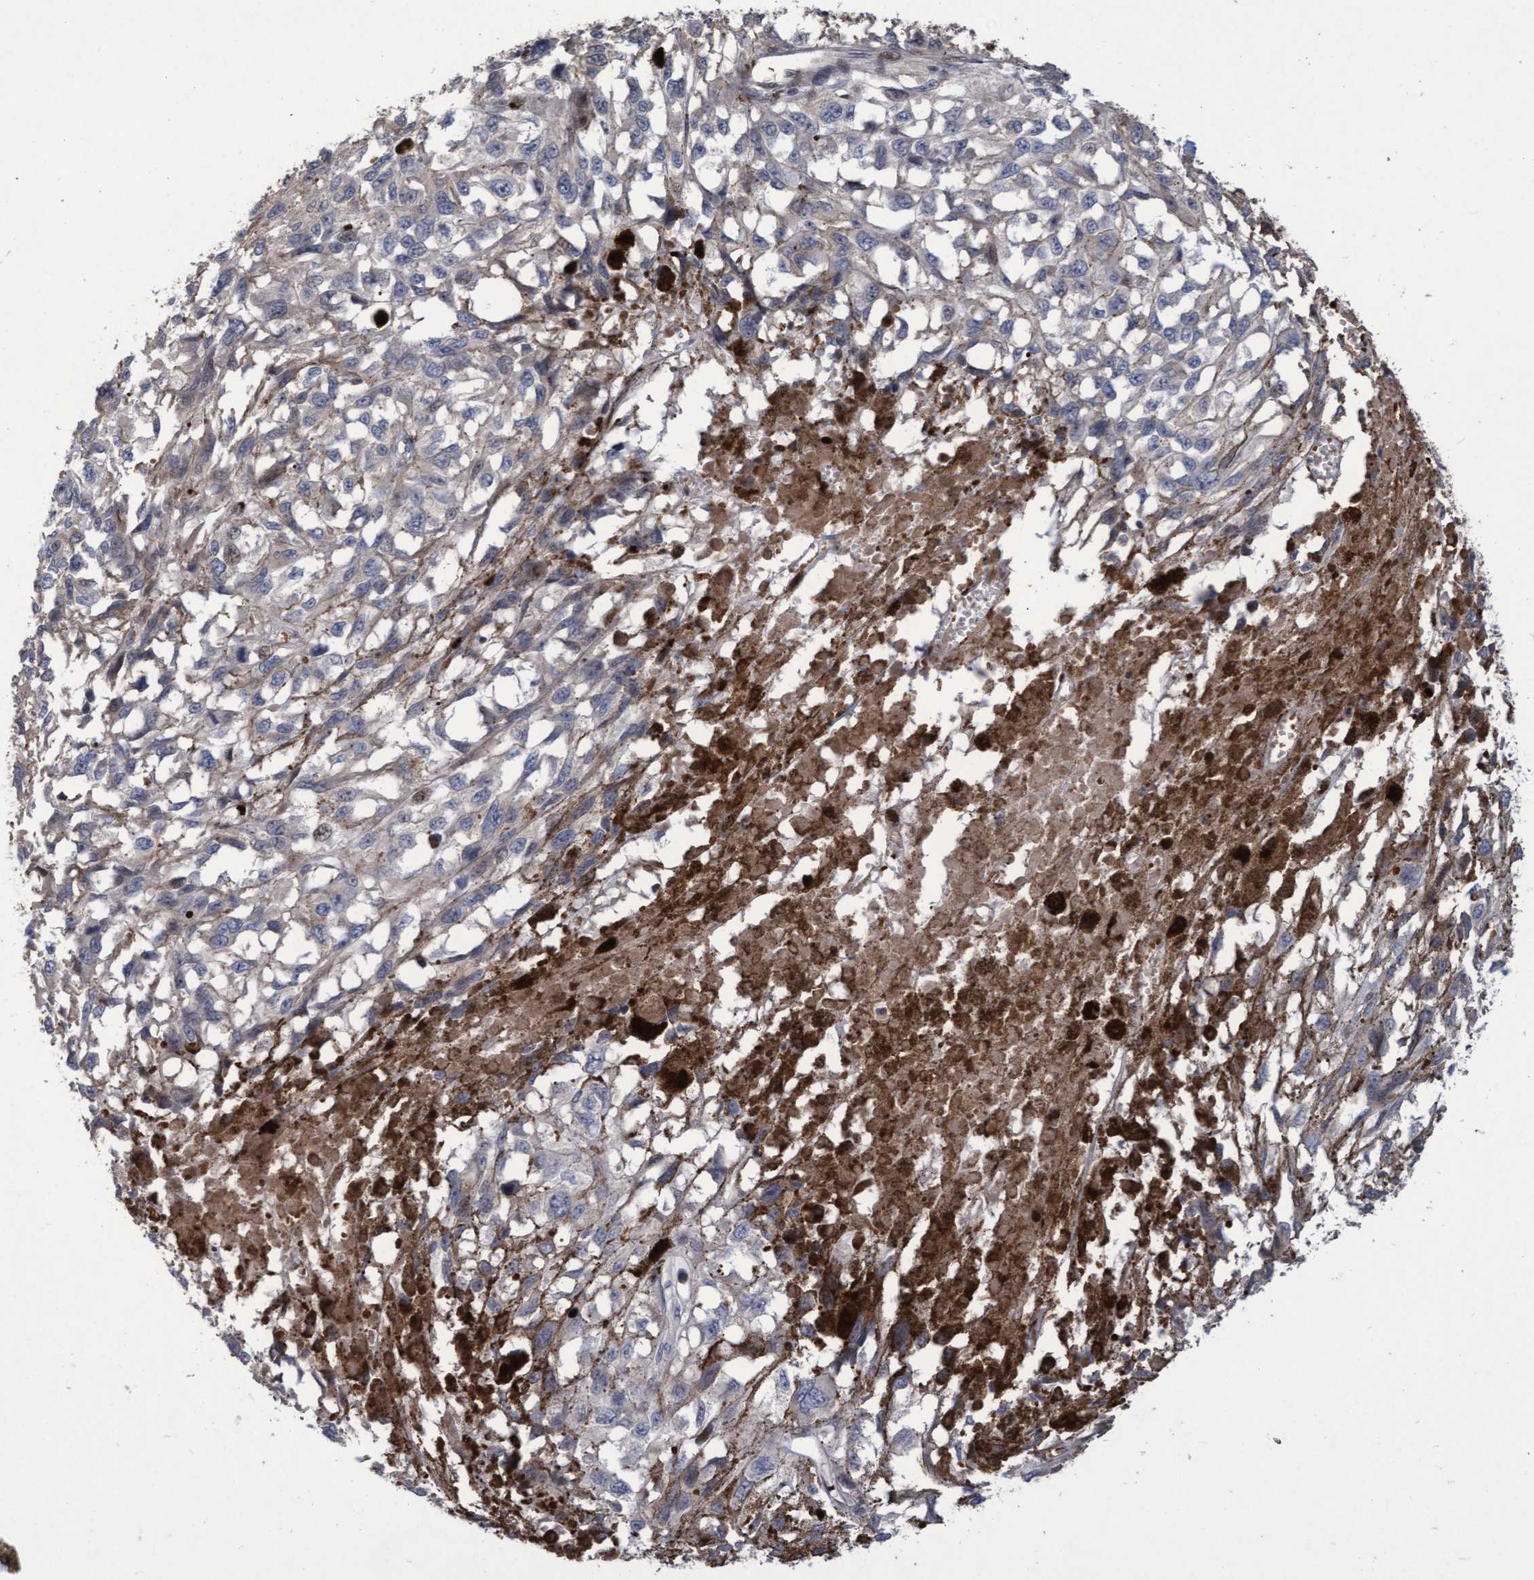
{"staining": {"intensity": "negative", "quantity": "none", "location": "none"}, "tissue": "melanoma", "cell_type": "Tumor cells", "image_type": "cancer", "snomed": [{"axis": "morphology", "description": "Malignant melanoma, Metastatic site"}, {"axis": "topography", "description": "Lymph node"}], "caption": "The IHC image has no significant expression in tumor cells of melanoma tissue.", "gene": "KCNC2", "patient": {"sex": "male", "age": 59}}